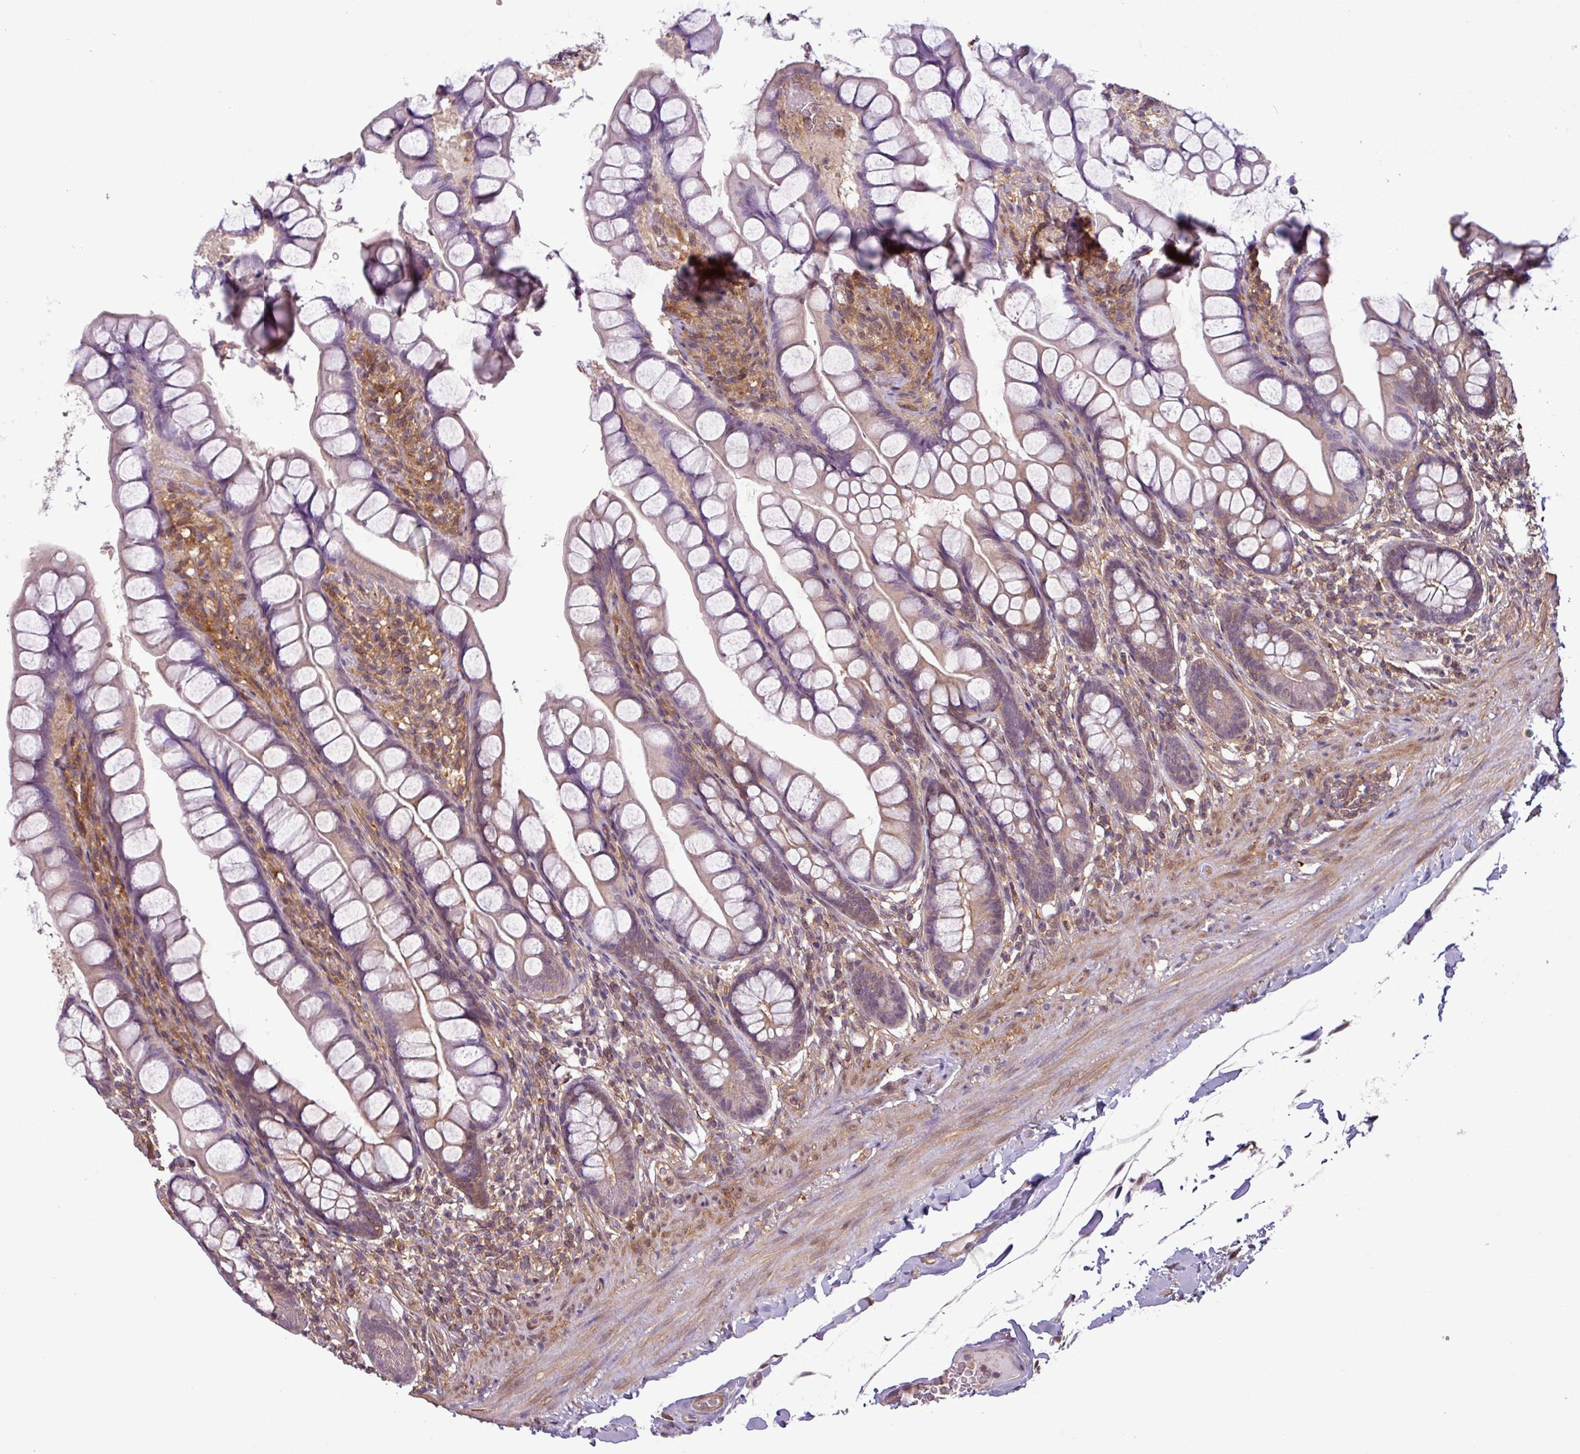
{"staining": {"intensity": "weak", "quantity": "25%-75%", "location": "cytoplasmic/membranous"}, "tissue": "small intestine", "cell_type": "Glandular cells", "image_type": "normal", "snomed": [{"axis": "morphology", "description": "Normal tissue, NOS"}, {"axis": "topography", "description": "Small intestine"}], "caption": "Immunohistochemical staining of benign small intestine exhibits 25%-75% levels of weak cytoplasmic/membranous protein positivity in about 25%-75% of glandular cells.", "gene": "SH3BGRL", "patient": {"sex": "male", "age": 70}}